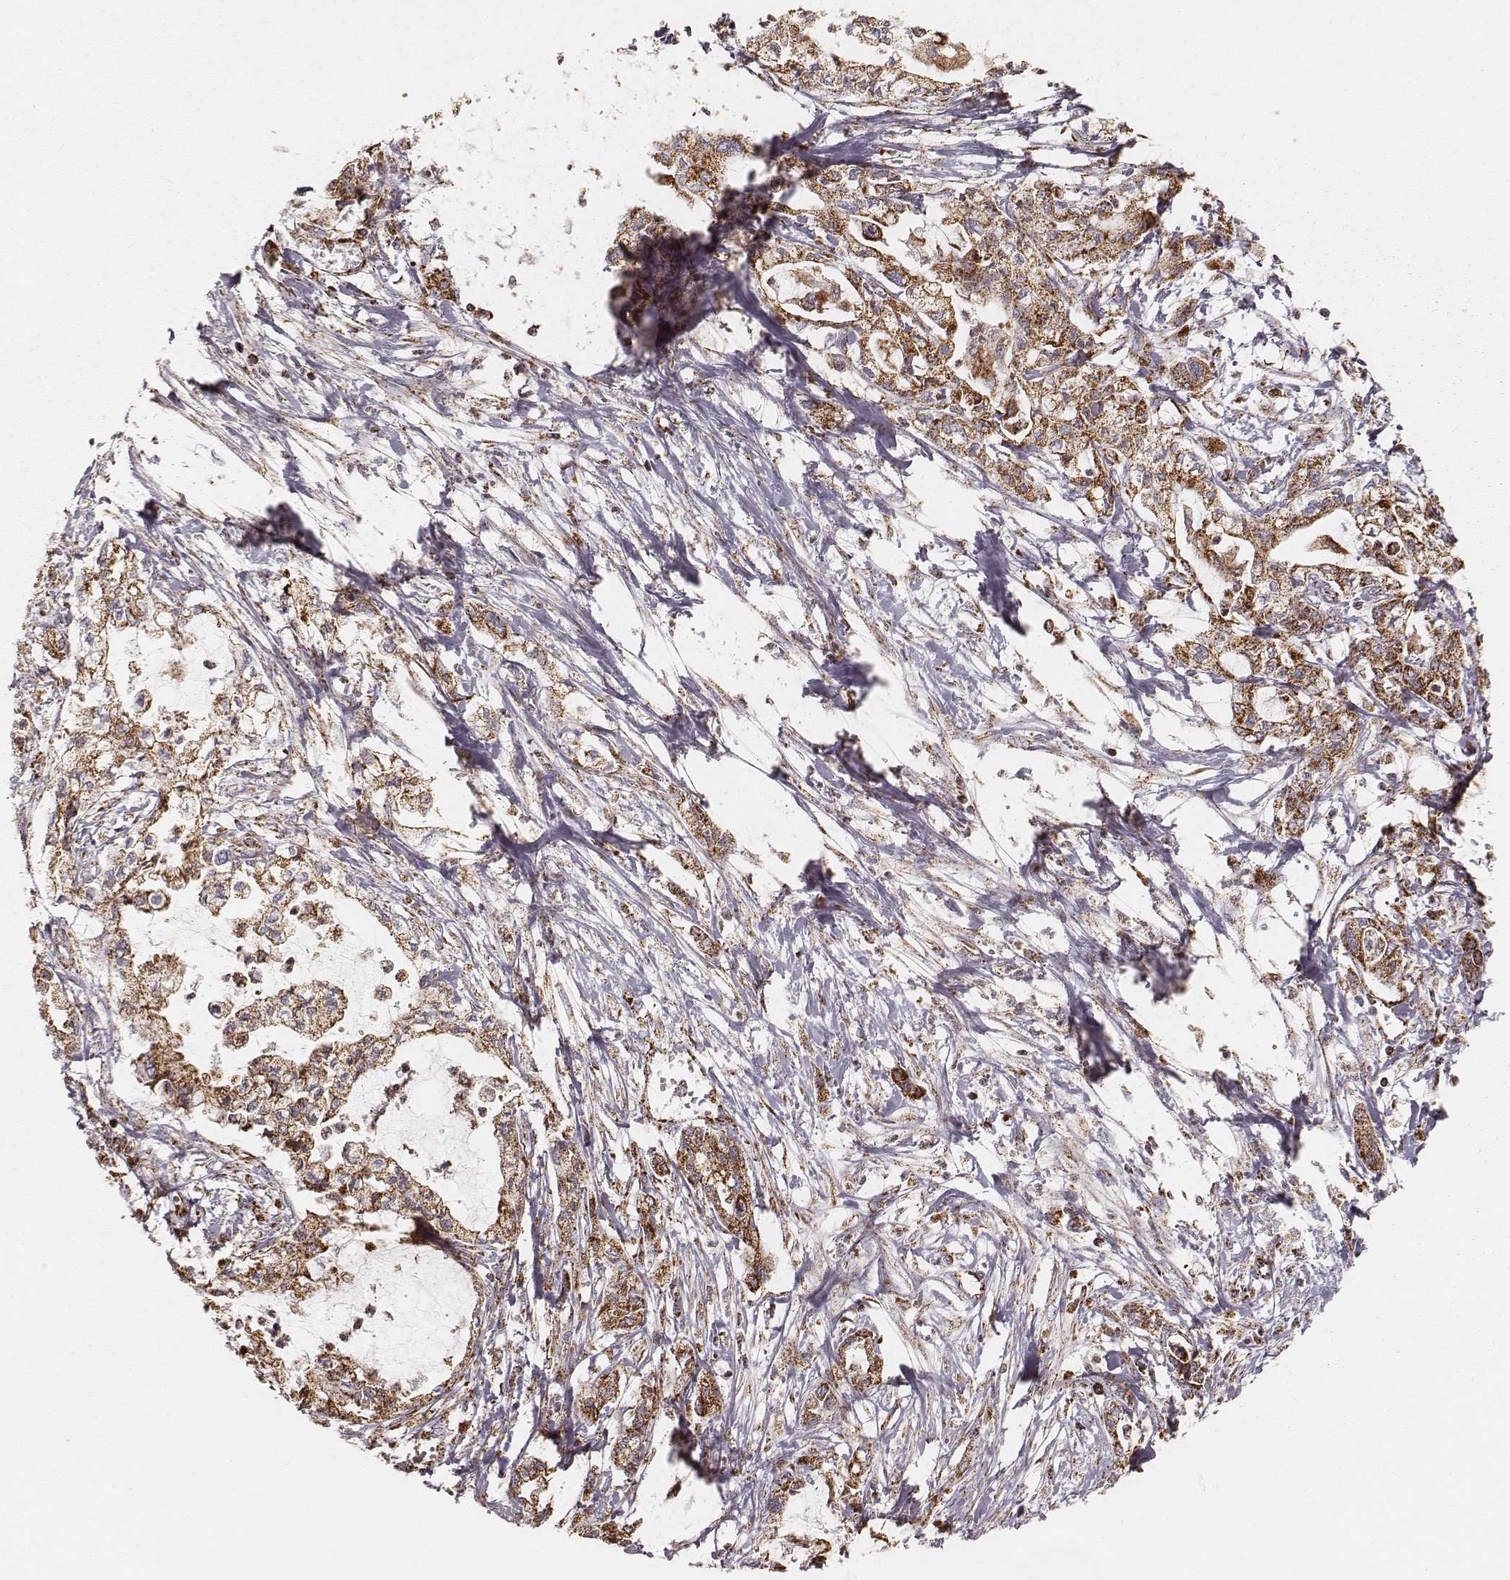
{"staining": {"intensity": "moderate", "quantity": ">75%", "location": "cytoplasmic/membranous"}, "tissue": "pancreatic cancer", "cell_type": "Tumor cells", "image_type": "cancer", "snomed": [{"axis": "morphology", "description": "Adenocarcinoma, NOS"}, {"axis": "topography", "description": "Pancreas"}], "caption": "Tumor cells exhibit medium levels of moderate cytoplasmic/membranous expression in about >75% of cells in human pancreatic cancer. The protein of interest is stained brown, and the nuclei are stained in blue (DAB (3,3'-diaminobenzidine) IHC with brightfield microscopy, high magnification).", "gene": "CS", "patient": {"sex": "male", "age": 54}}